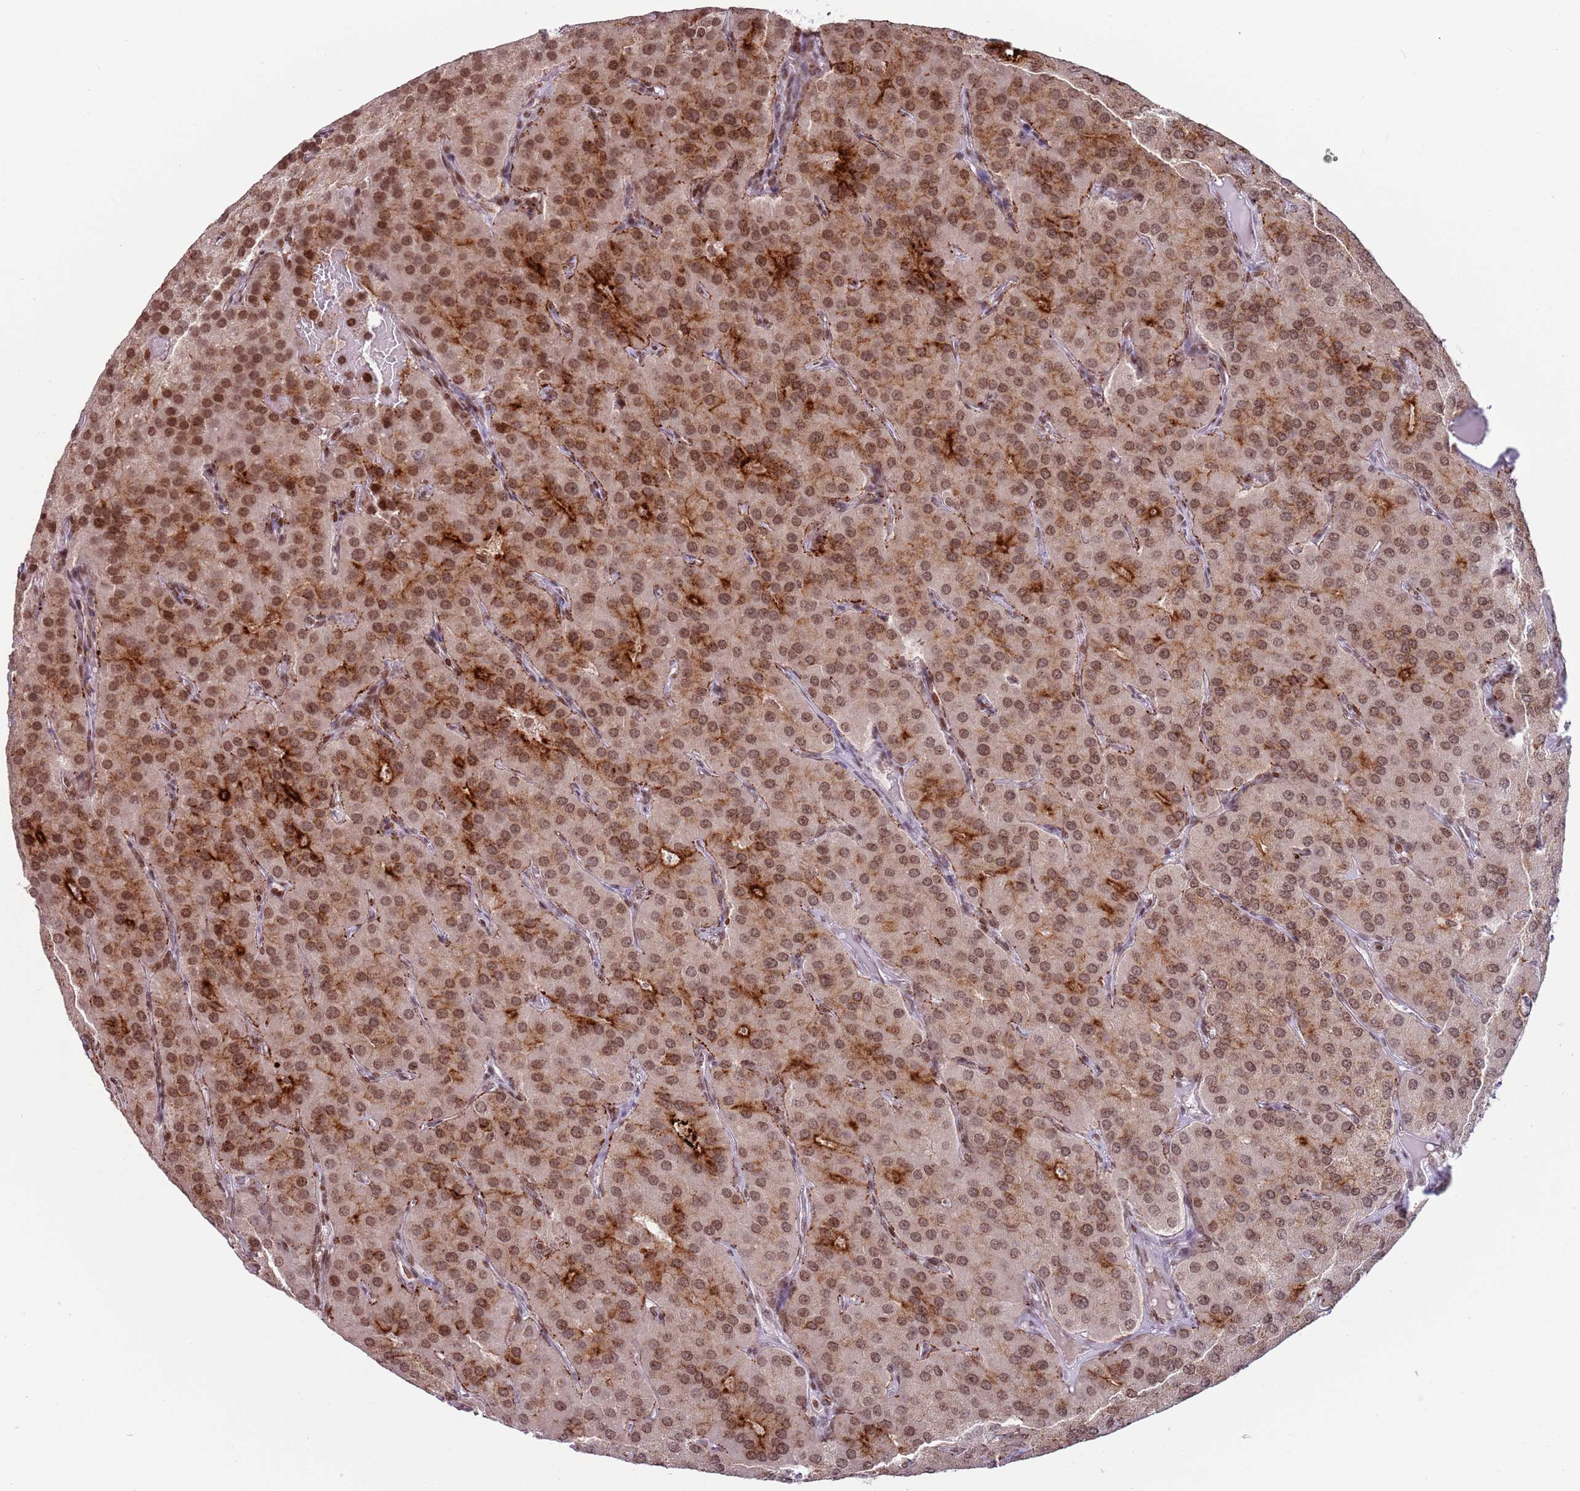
{"staining": {"intensity": "strong", "quantity": "25%-75%", "location": "cytoplasmic/membranous,nuclear"}, "tissue": "parathyroid gland", "cell_type": "Glandular cells", "image_type": "normal", "snomed": [{"axis": "morphology", "description": "Normal tissue, NOS"}, {"axis": "morphology", "description": "Adenoma, NOS"}, {"axis": "topography", "description": "Parathyroid gland"}], "caption": "The image shows a brown stain indicating the presence of a protein in the cytoplasmic/membranous,nuclear of glandular cells in parathyroid gland.", "gene": "SH3RF3", "patient": {"sex": "female", "age": 86}}